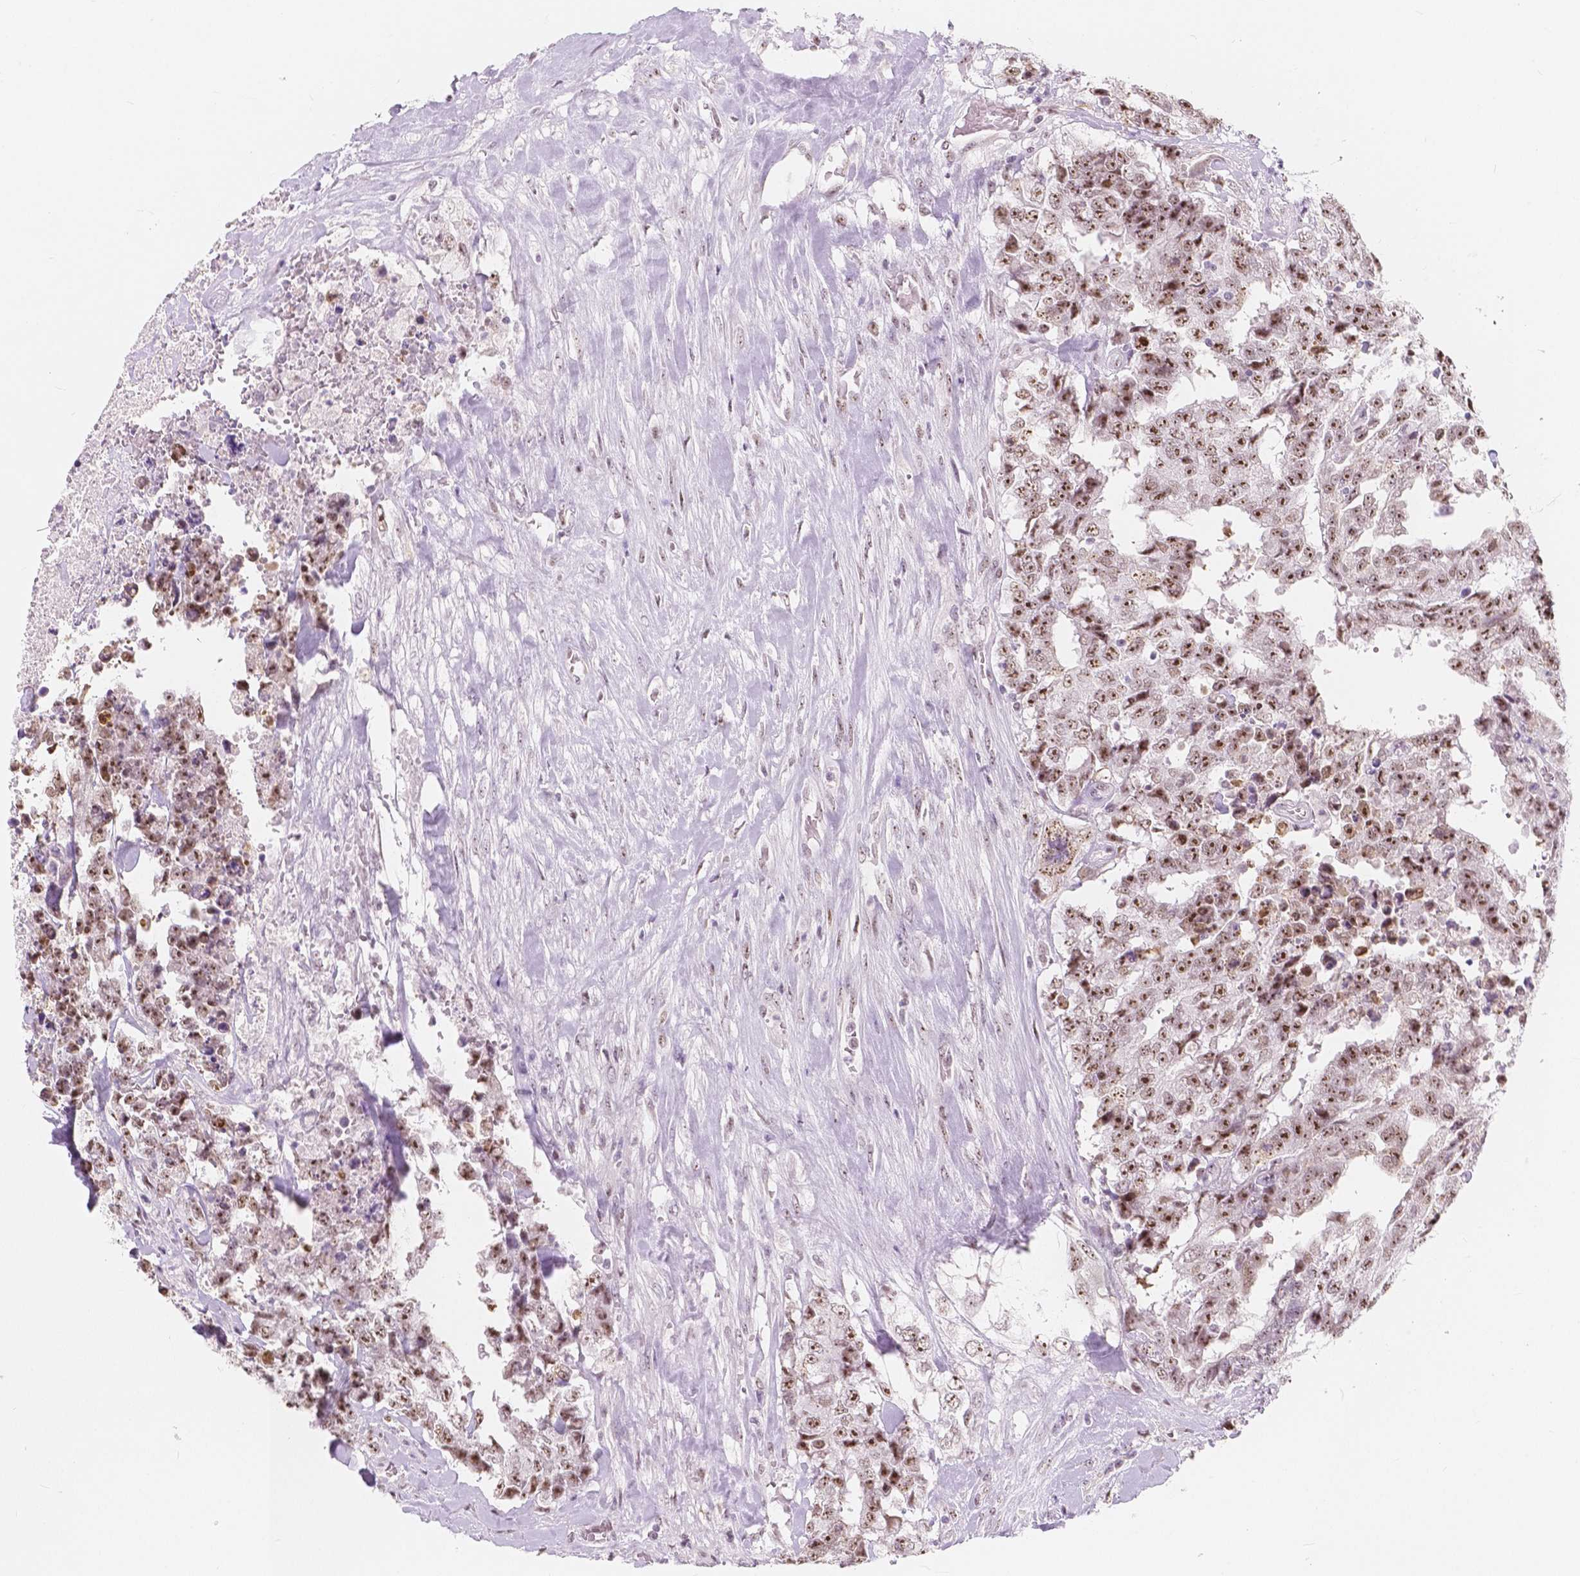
{"staining": {"intensity": "moderate", "quantity": ">75%", "location": "nuclear"}, "tissue": "testis cancer", "cell_type": "Tumor cells", "image_type": "cancer", "snomed": [{"axis": "morphology", "description": "Carcinoma, Embryonal, NOS"}, {"axis": "topography", "description": "Testis"}], "caption": "Testis cancer stained with DAB (3,3'-diaminobenzidine) IHC shows medium levels of moderate nuclear staining in about >75% of tumor cells.", "gene": "NOLC1", "patient": {"sex": "male", "age": 24}}